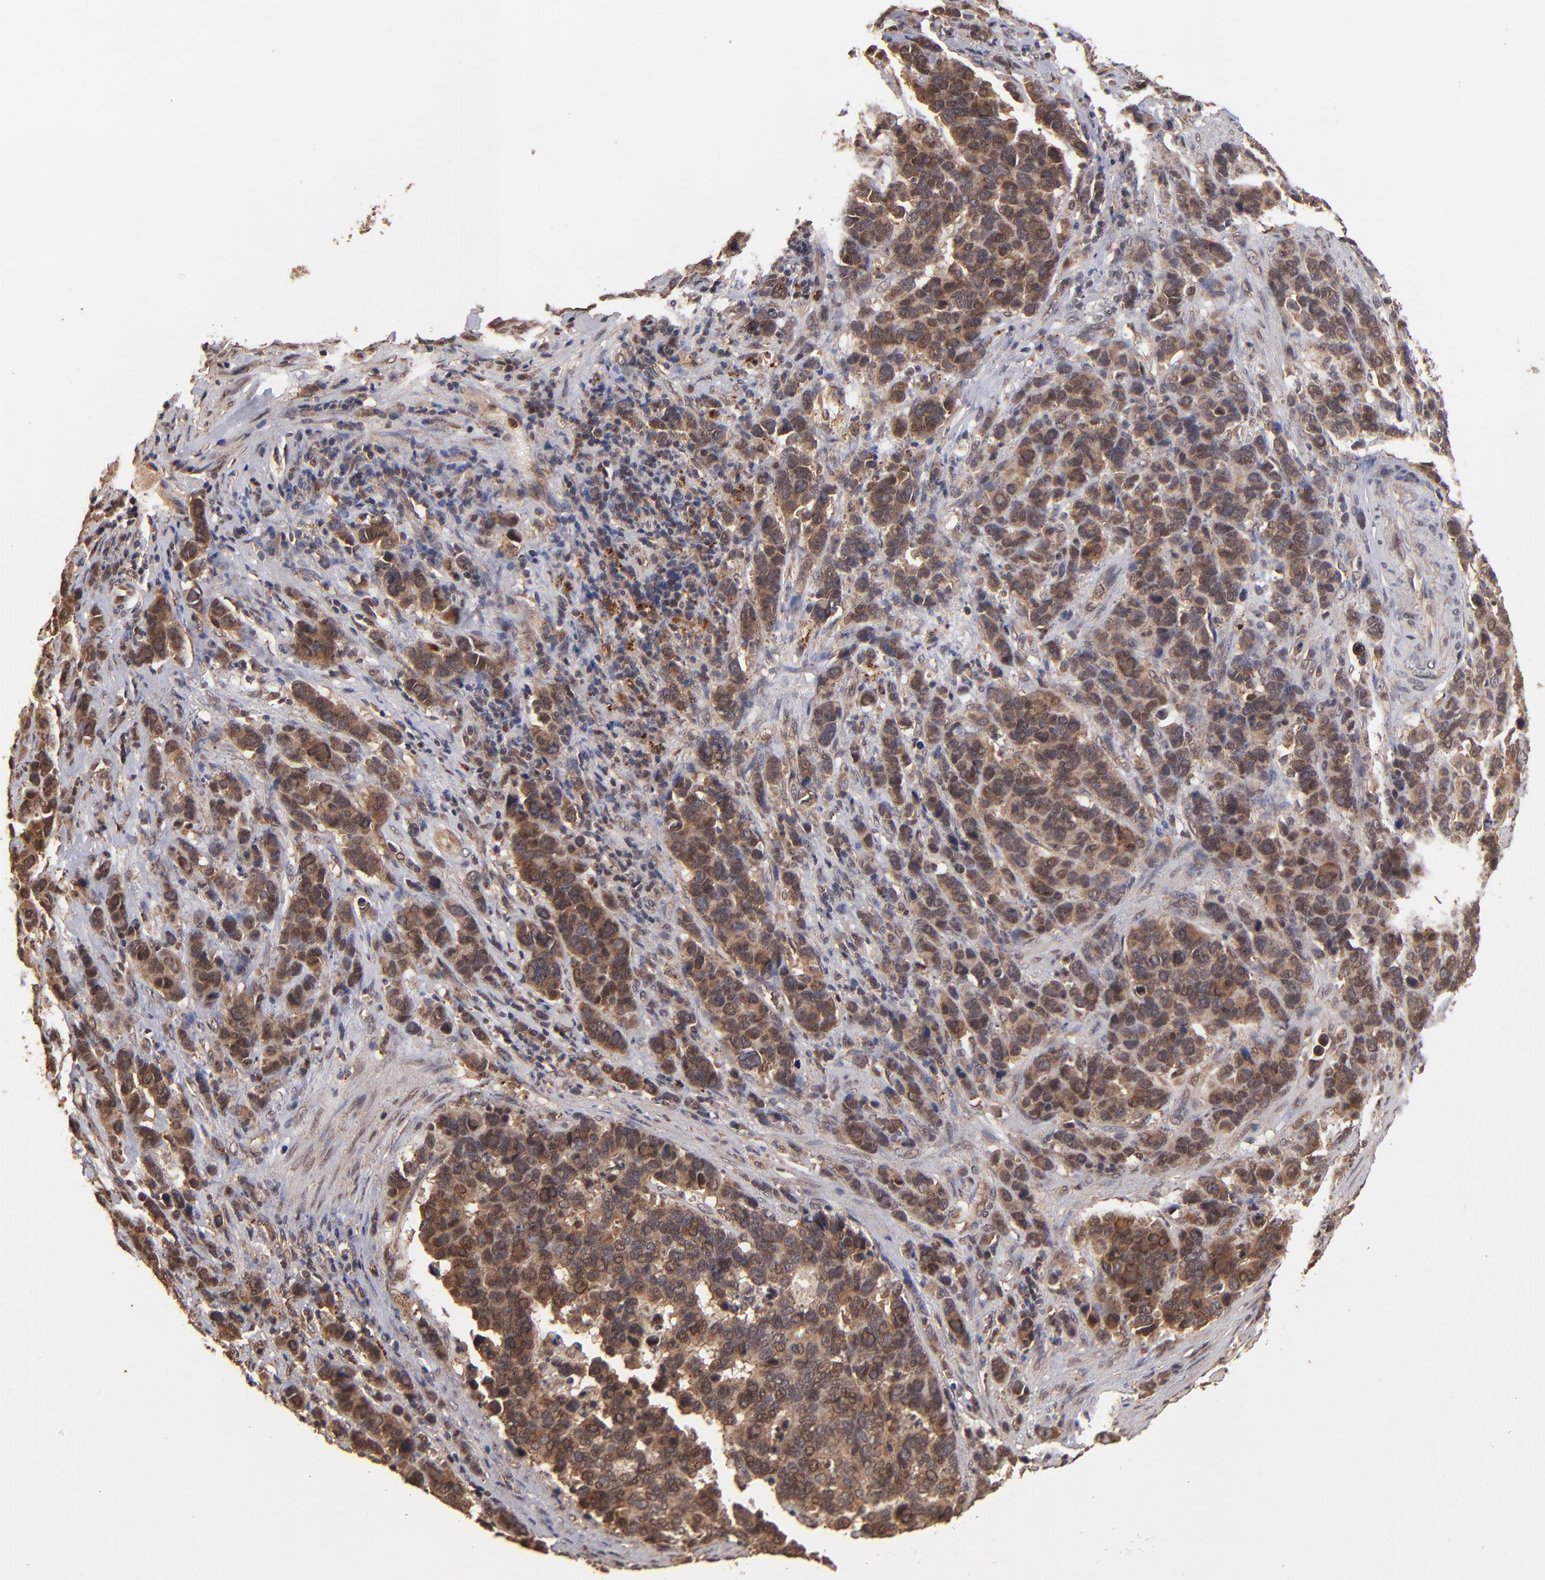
{"staining": {"intensity": "moderate", "quantity": ">75%", "location": "cytoplasmic/membranous"}, "tissue": "stomach cancer", "cell_type": "Tumor cells", "image_type": "cancer", "snomed": [{"axis": "morphology", "description": "Adenocarcinoma, NOS"}, {"axis": "topography", "description": "Stomach, upper"}], "caption": "A brown stain shows moderate cytoplasmic/membranous expression of a protein in adenocarcinoma (stomach) tumor cells.", "gene": "NFE2L2", "patient": {"sex": "male", "age": 71}}